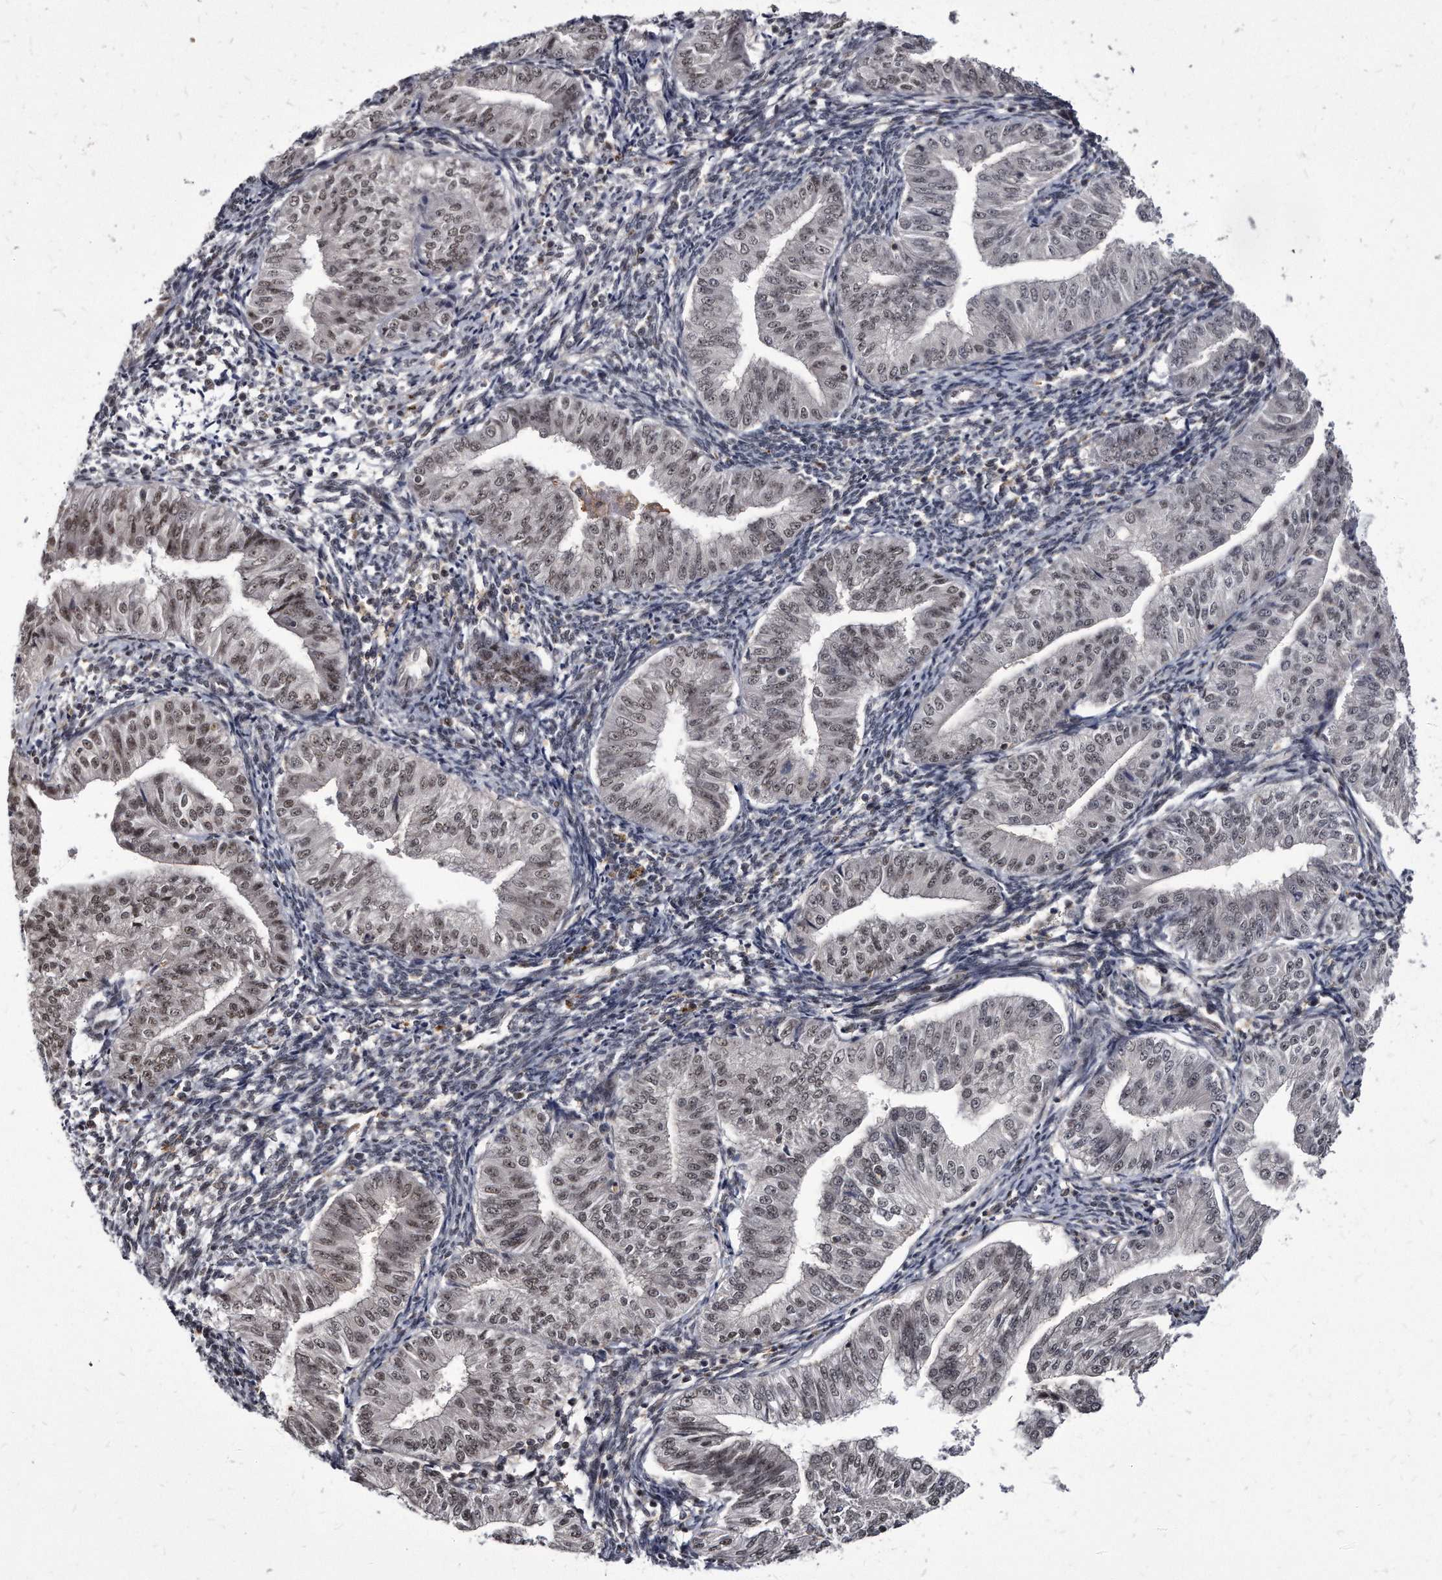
{"staining": {"intensity": "weak", "quantity": "25%-75%", "location": "nuclear"}, "tissue": "endometrial cancer", "cell_type": "Tumor cells", "image_type": "cancer", "snomed": [{"axis": "morphology", "description": "Normal tissue, NOS"}, {"axis": "morphology", "description": "Adenocarcinoma, NOS"}, {"axis": "topography", "description": "Endometrium"}], "caption": "Immunohistochemistry (IHC) photomicrograph of neoplastic tissue: endometrial cancer (adenocarcinoma) stained using IHC reveals low levels of weak protein expression localized specifically in the nuclear of tumor cells, appearing as a nuclear brown color.", "gene": "KLHDC3", "patient": {"sex": "female", "age": 53}}